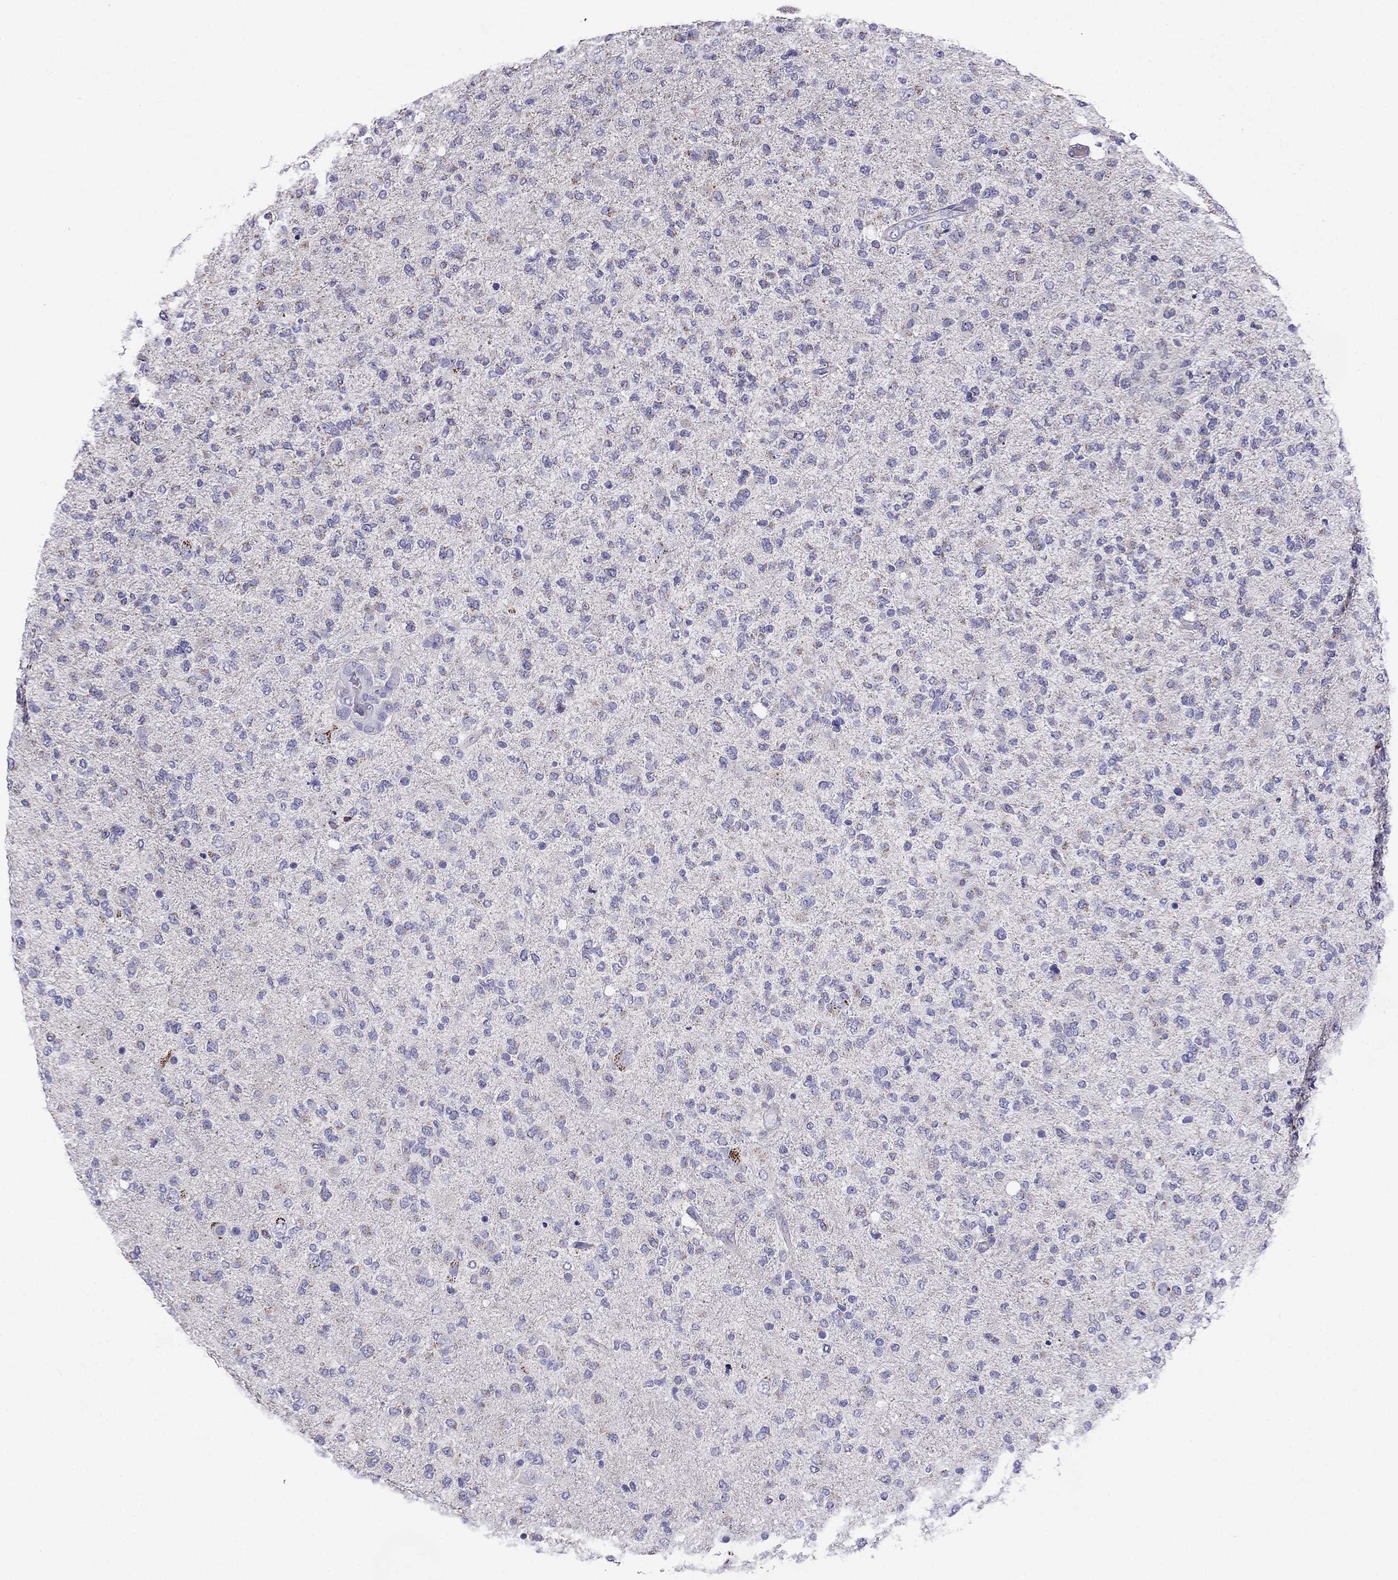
{"staining": {"intensity": "negative", "quantity": "none", "location": "none"}, "tissue": "glioma", "cell_type": "Tumor cells", "image_type": "cancer", "snomed": [{"axis": "morphology", "description": "Glioma, malignant, High grade"}, {"axis": "topography", "description": "Cerebral cortex"}], "caption": "There is no significant staining in tumor cells of glioma. The staining was performed using DAB (3,3'-diaminobenzidine) to visualize the protein expression in brown, while the nuclei were stained in blue with hematoxylin (Magnification: 20x).", "gene": "DSC1", "patient": {"sex": "male", "age": 70}}